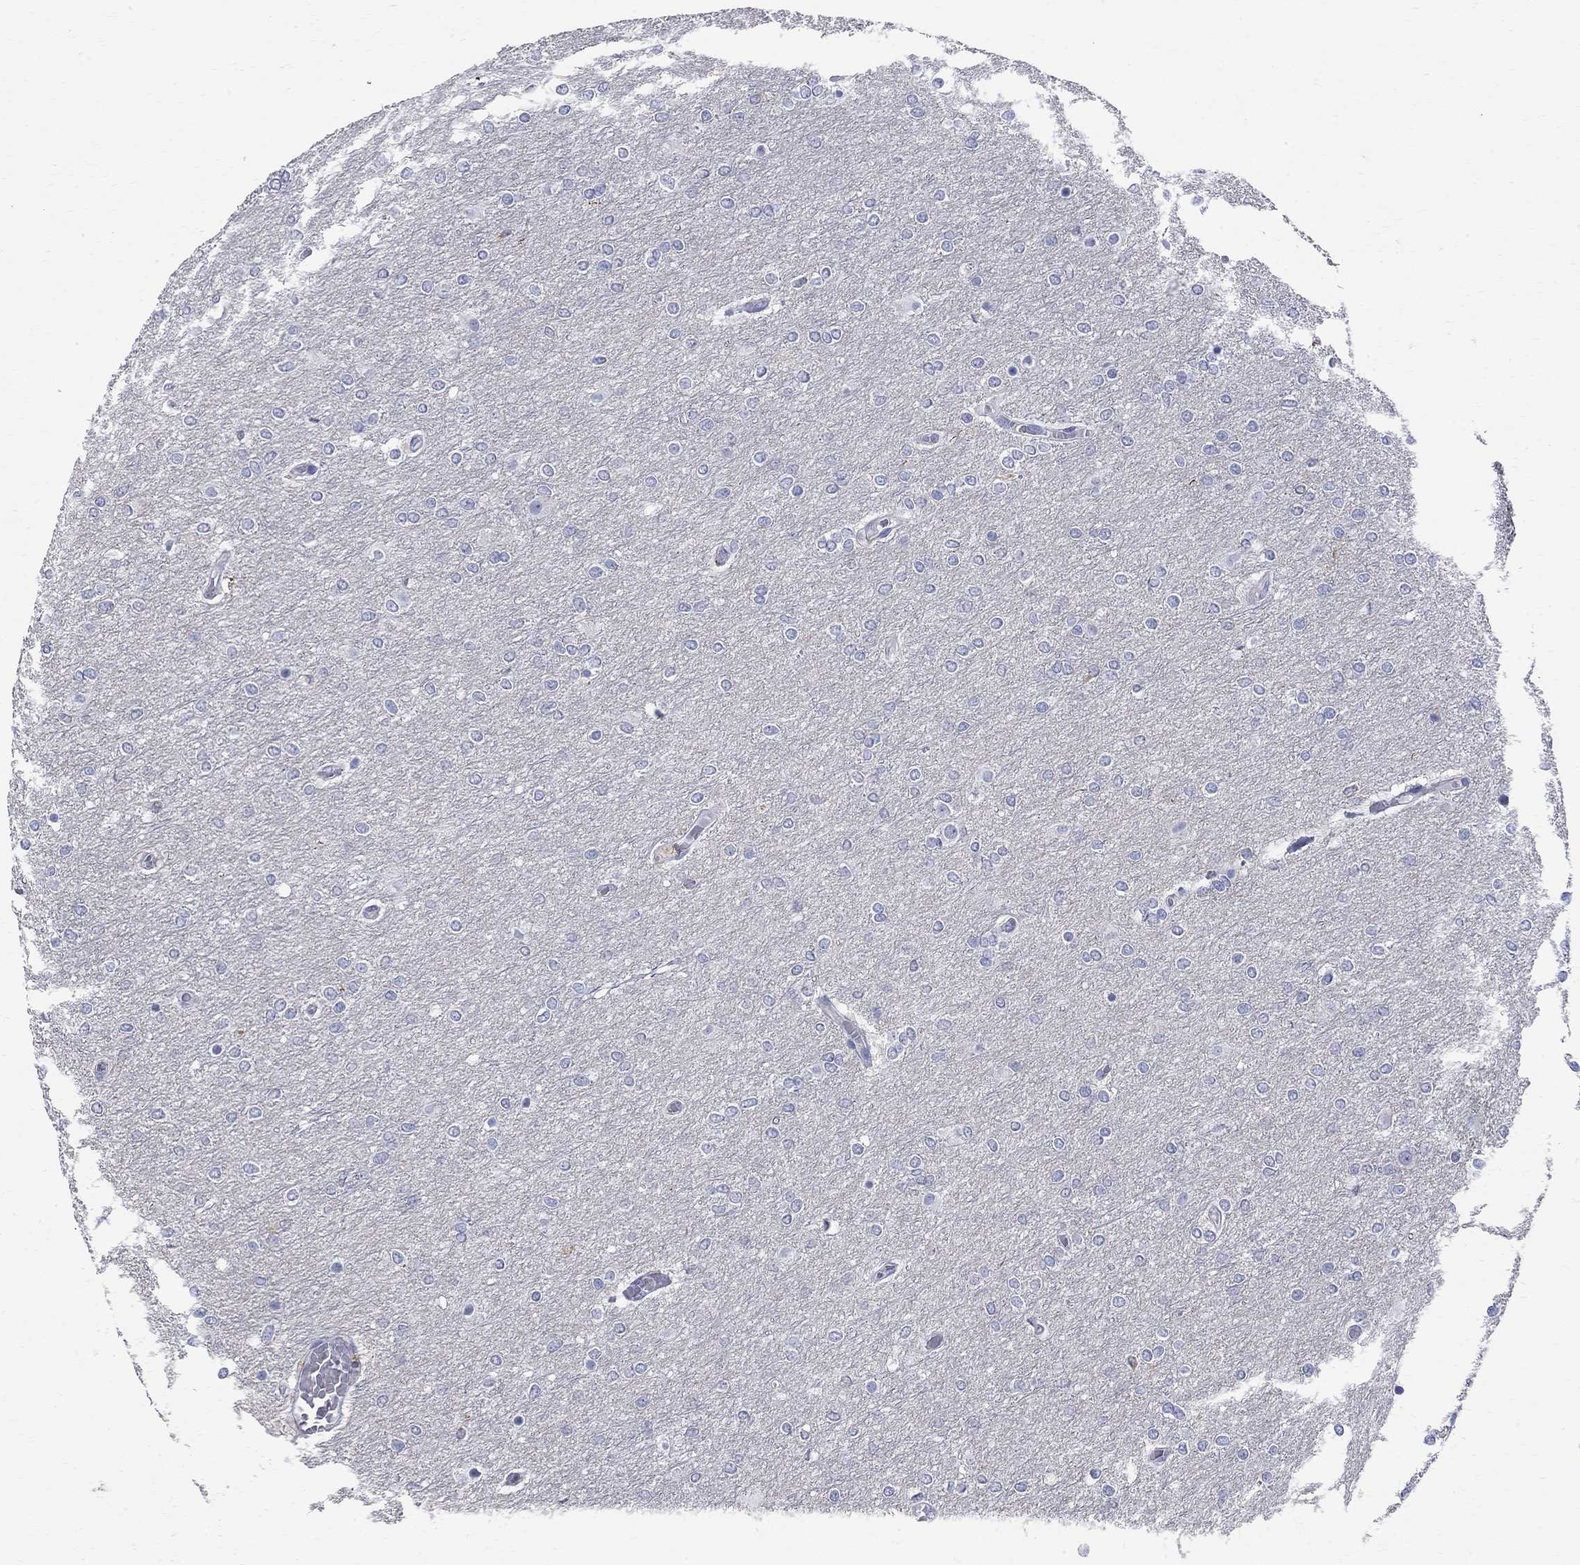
{"staining": {"intensity": "negative", "quantity": "none", "location": "none"}, "tissue": "glioma", "cell_type": "Tumor cells", "image_type": "cancer", "snomed": [{"axis": "morphology", "description": "Glioma, malignant, High grade"}, {"axis": "topography", "description": "Brain"}], "caption": "IHC of human glioma shows no positivity in tumor cells.", "gene": "ACSL1", "patient": {"sex": "female", "age": 61}}